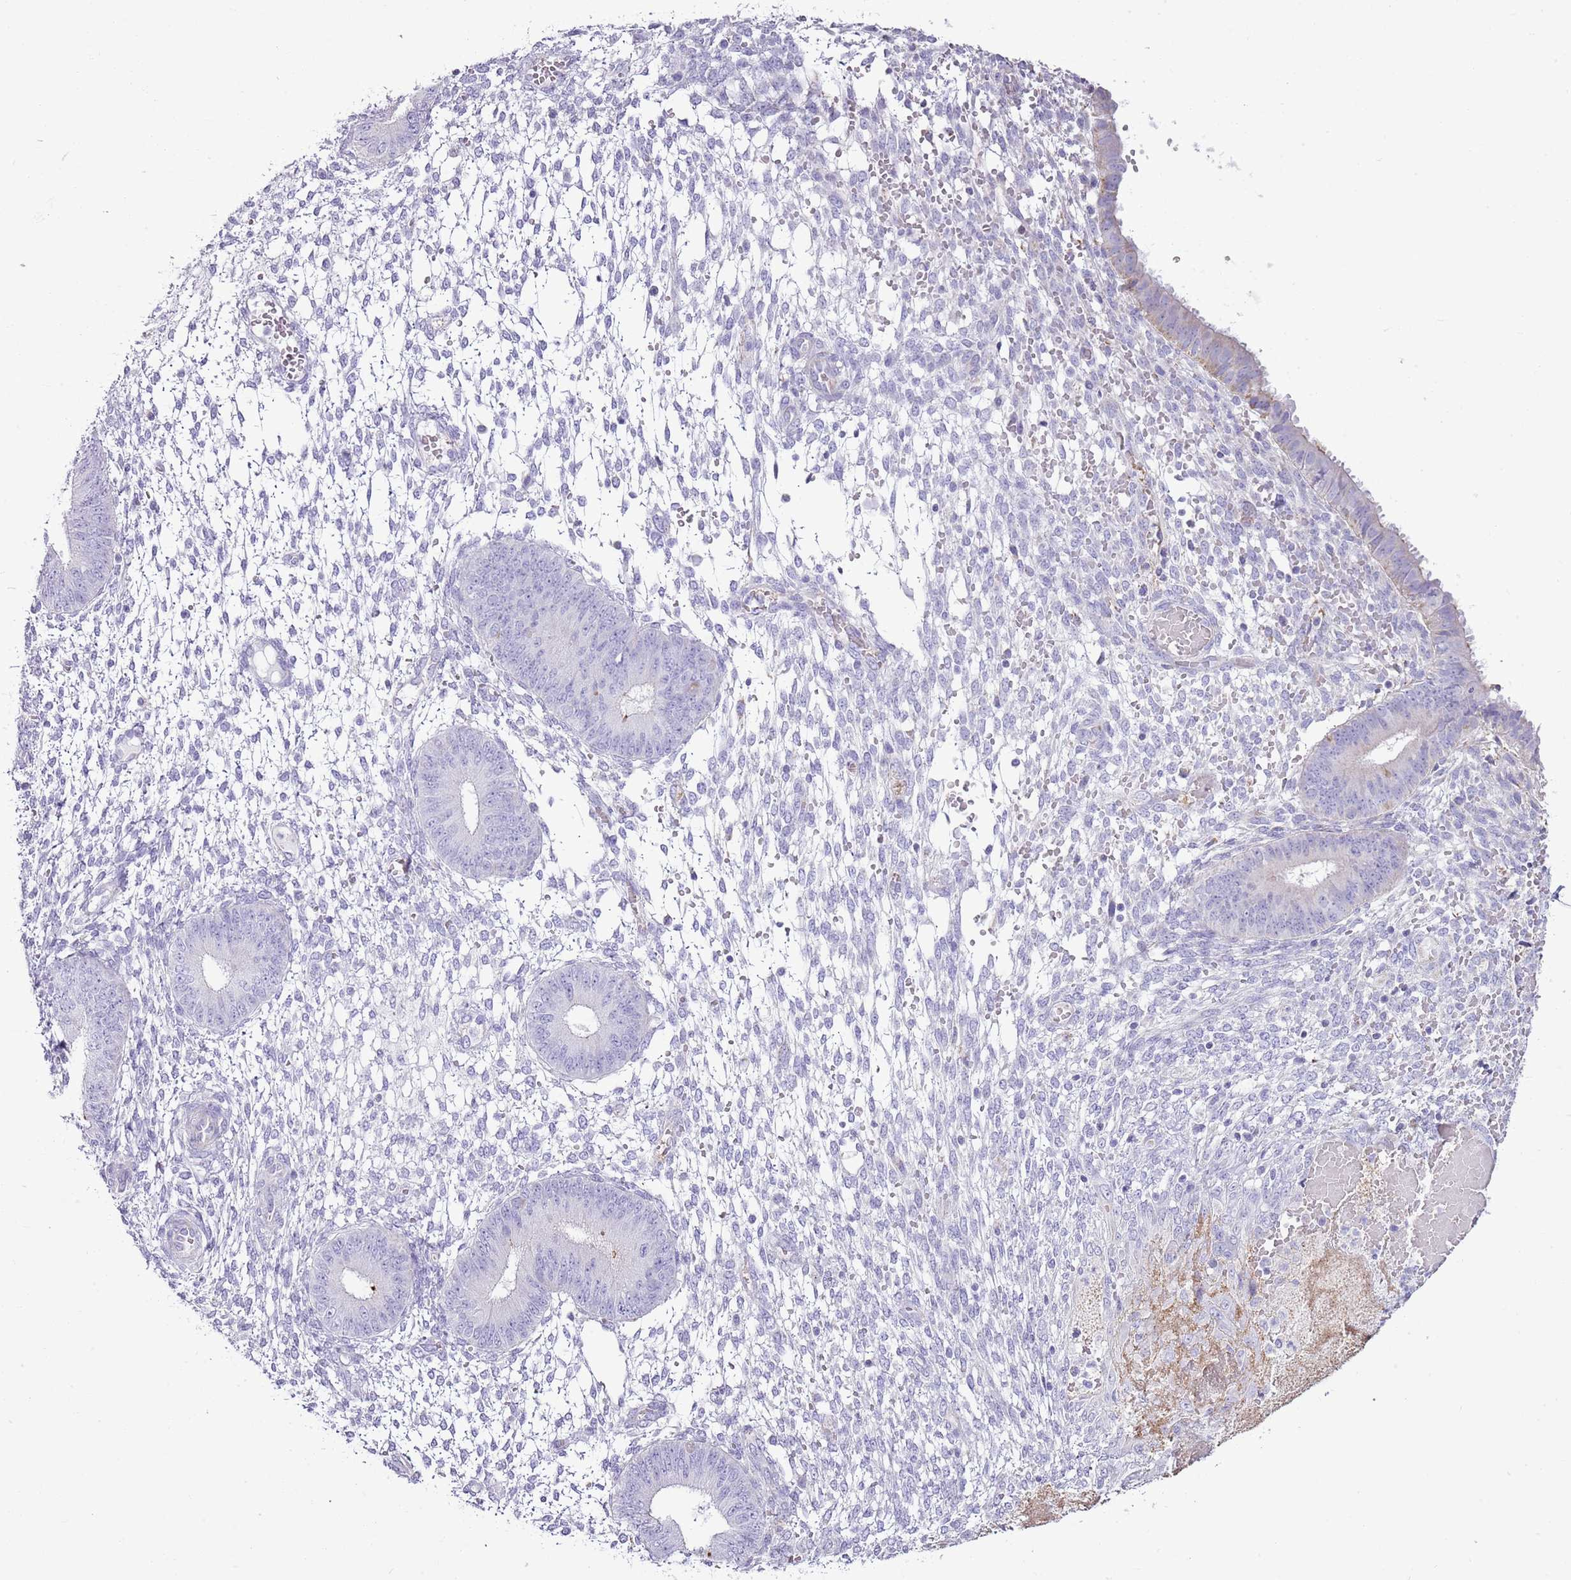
{"staining": {"intensity": "negative", "quantity": "none", "location": "none"}, "tissue": "endometrium", "cell_type": "Cells in endometrial stroma", "image_type": "normal", "snomed": [{"axis": "morphology", "description": "Normal tissue, NOS"}, {"axis": "topography", "description": "Endometrium"}], "caption": "IHC photomicrograph of benign endometrium: endometrium stained with DAB exhibits no significant protein expression in cells in endometrial stroma.", "gene": "SLC23A1", "patient": {"sex": "female", "age": 49}}